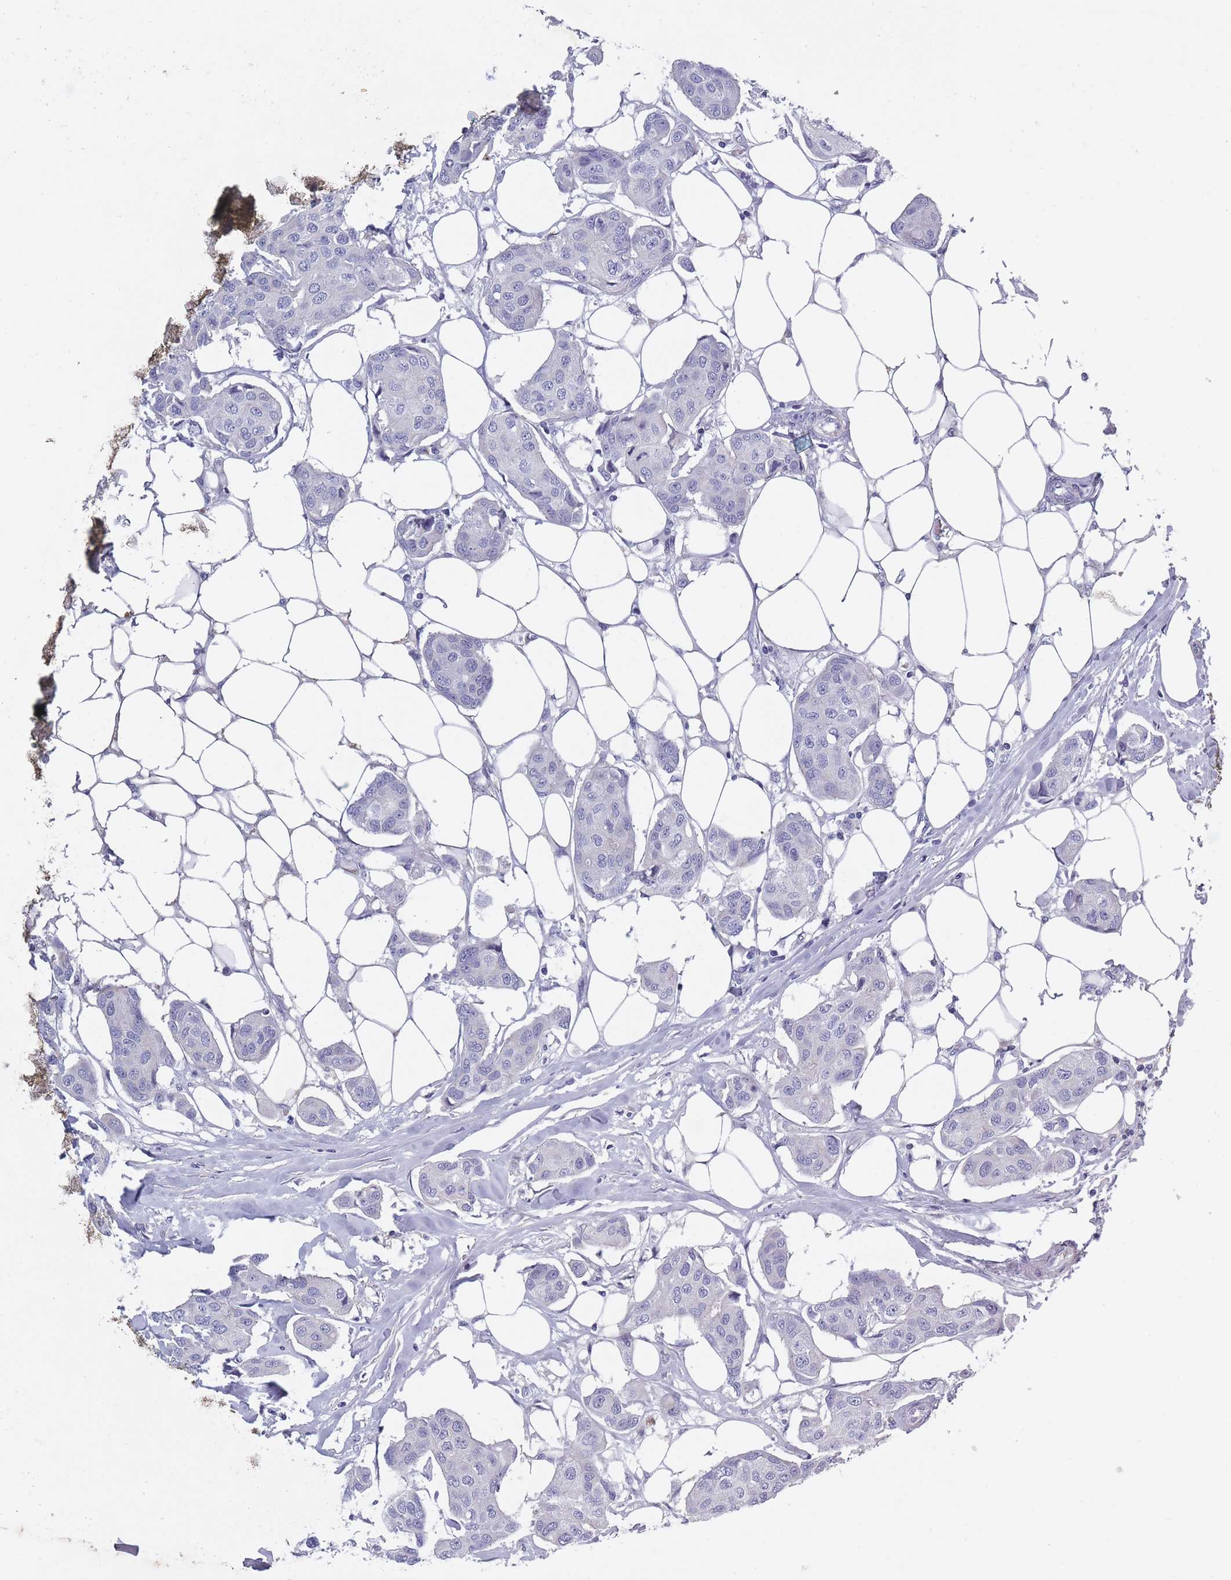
{"staining": {"intensity": "negative", "quantity": "none", "location": "none"}, "tissue": "breast cancer", "cell_type": "Tumor cells", "image_type": "cancer", "snomed": [{"axis": "morphology", "description": "Duct carcinoma"}, {"axis": "topography", "description": "Breast"}, {"axis": "topography", "description": "Lymph node"}], "caption": "A micrograph of human breast cancer (invasive ductal carcinoma) is negative for staining in tumor cells.", "gene": "OR4C5", "patient": {"sex": "female", "age": 80}}